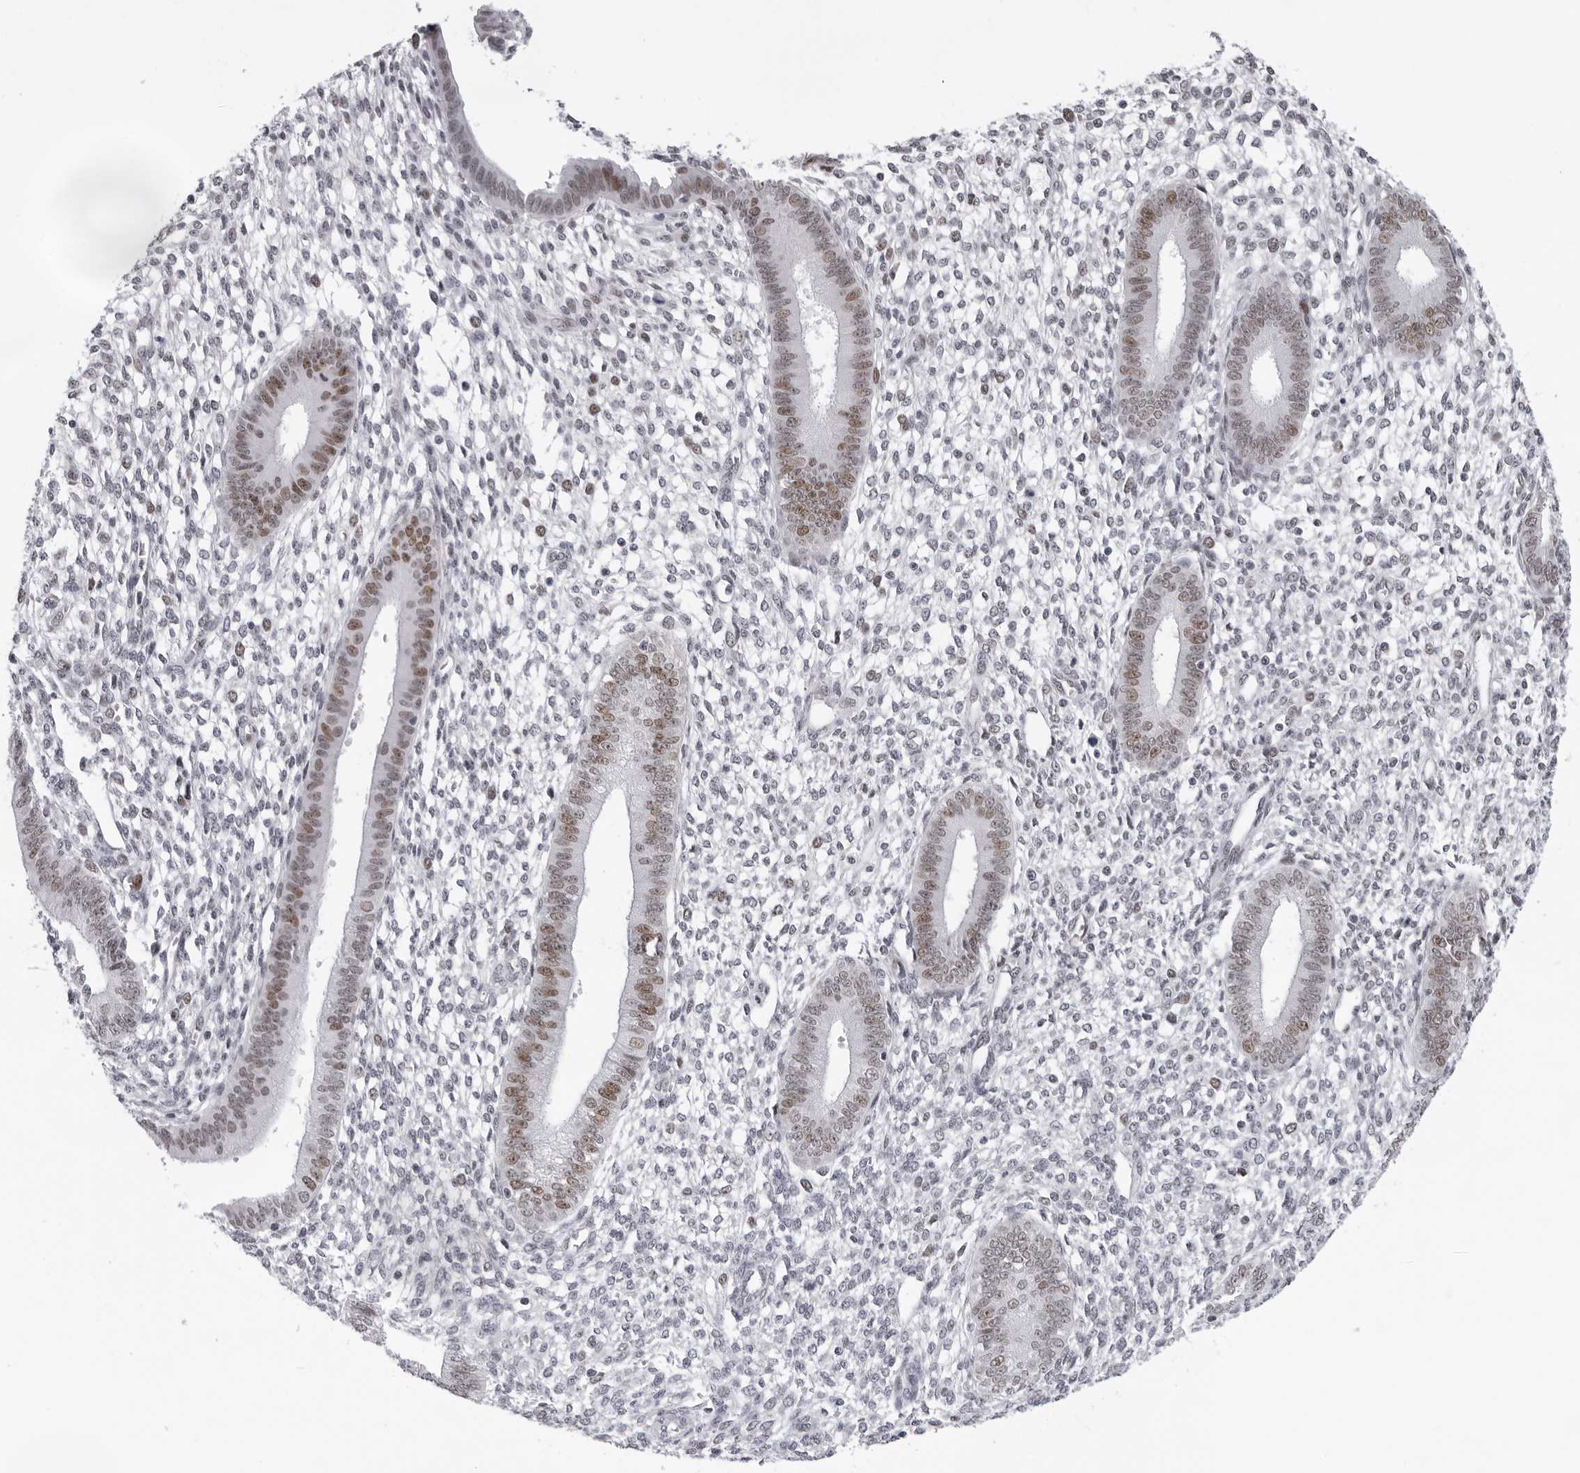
{"staining": {"intensity": "weak", "quantity": "<25%", "location": "nuclear"}, "tissue": "endometrium", "cell_type": "Cells in endometrial stroma", "image_type": "normal", "snomed": [{"axis": "morphology", "description": "Normal tissue, NOS"}, {"axis": "topography", "description": "Endometrium"}], "caption": "IHC of normal endometrium reveals no positivity in cells in endometrial stroma. (Brightfield microscopy of DAB IHC at high magnification).", "gene": "USP1", "patient": {"sex": "female", "age": 46}}